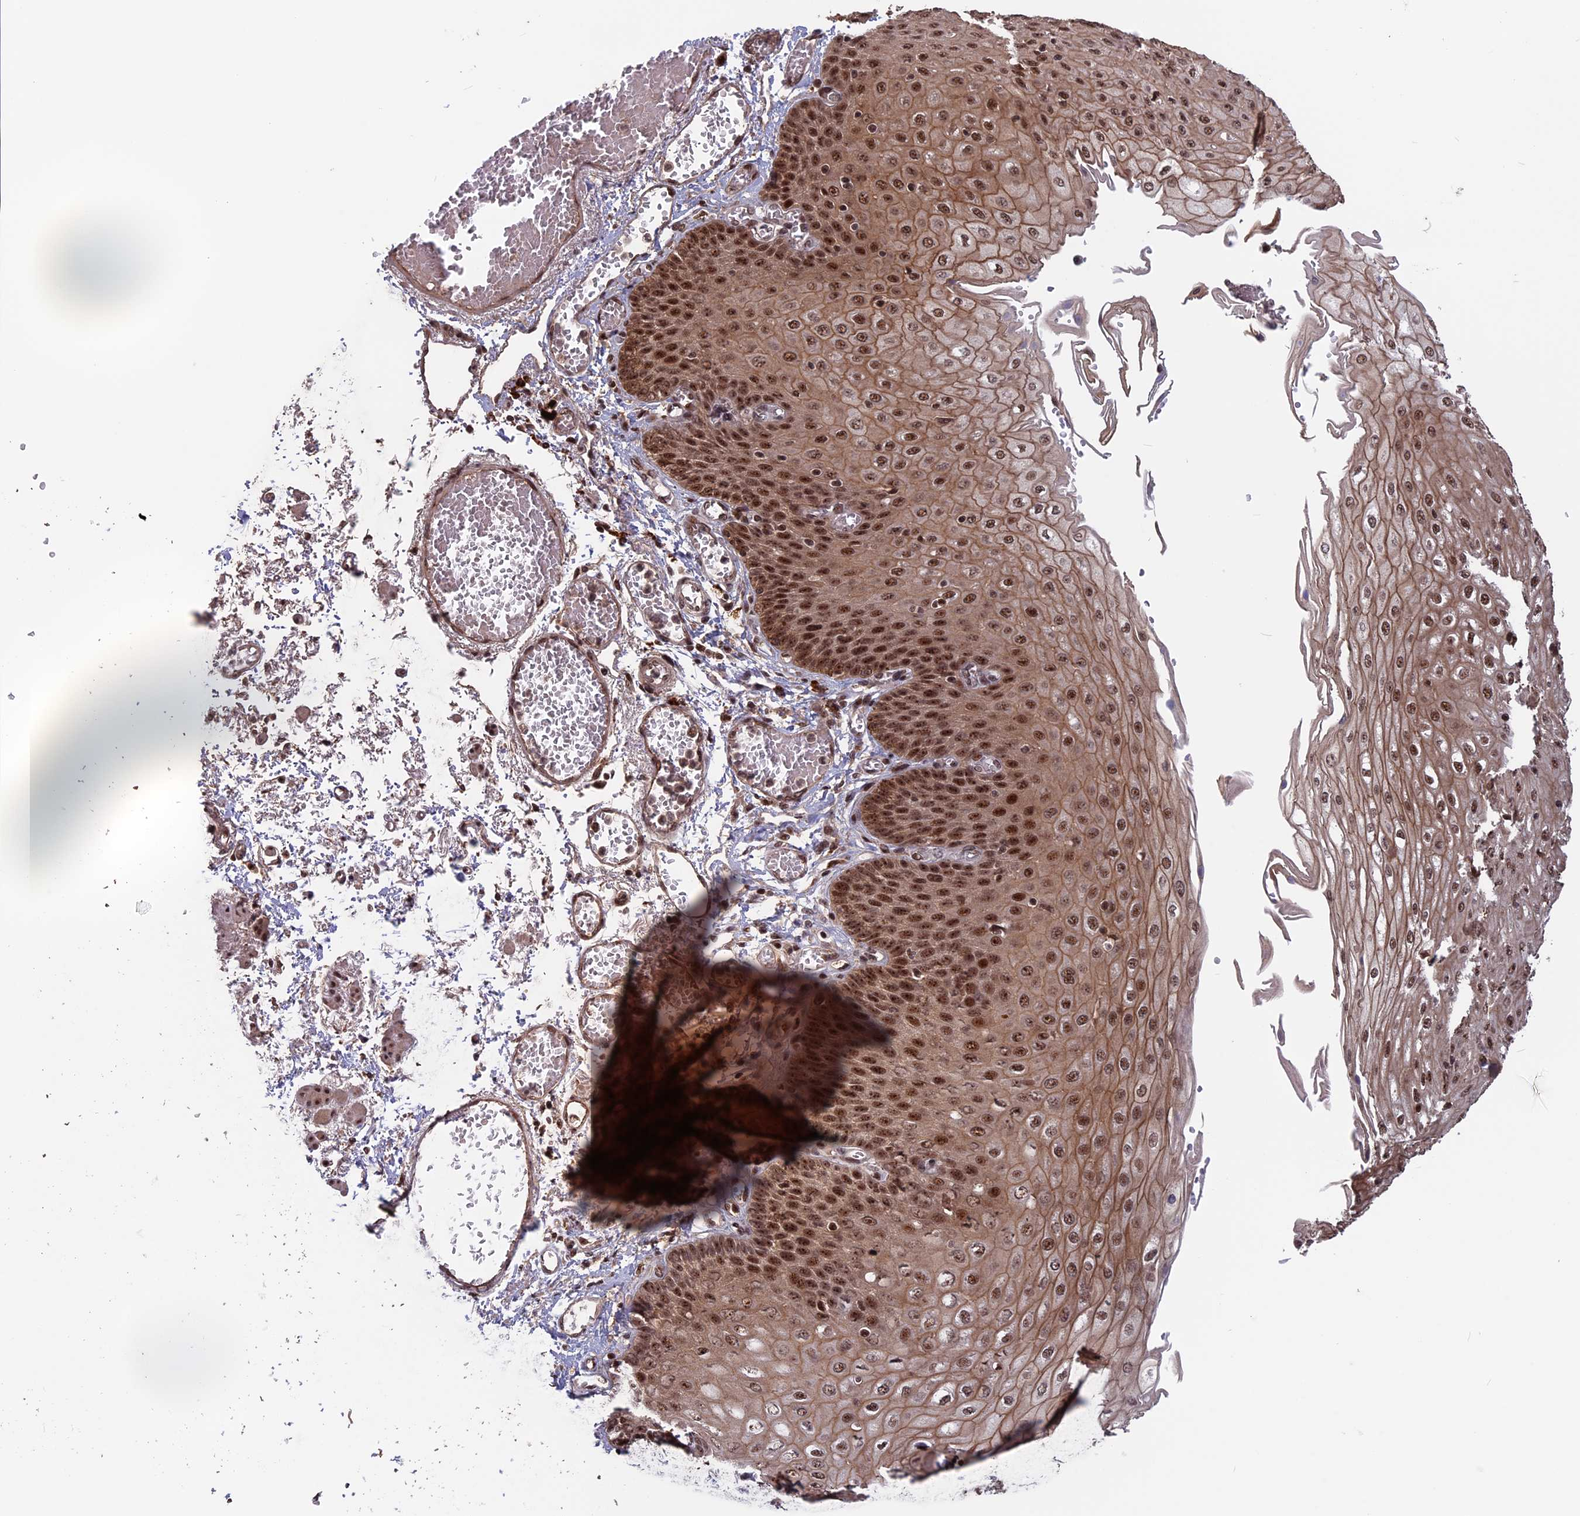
{"staining": {"intensity": "strong", "quantity": ">75%", "location": "cytoplasmic/membranous,nuclear"}, "tissue": "esophagus", "cell_type": "Squamous epithelial cells", "image_type": "normal", "snomed": [{"axis": "morphology", "description": "Normal tissue, NOS"}, {"axis": "topography", "description": "Esophagus"}], "caption": "Protein analysis of normal esophagus reveals strong cytoplasmic/membranous,nuclear positivity in approximately >75% of squamous epithelial cells.", "gene": "CACTIN", "patient": {"sex": "male", "age": 81}}